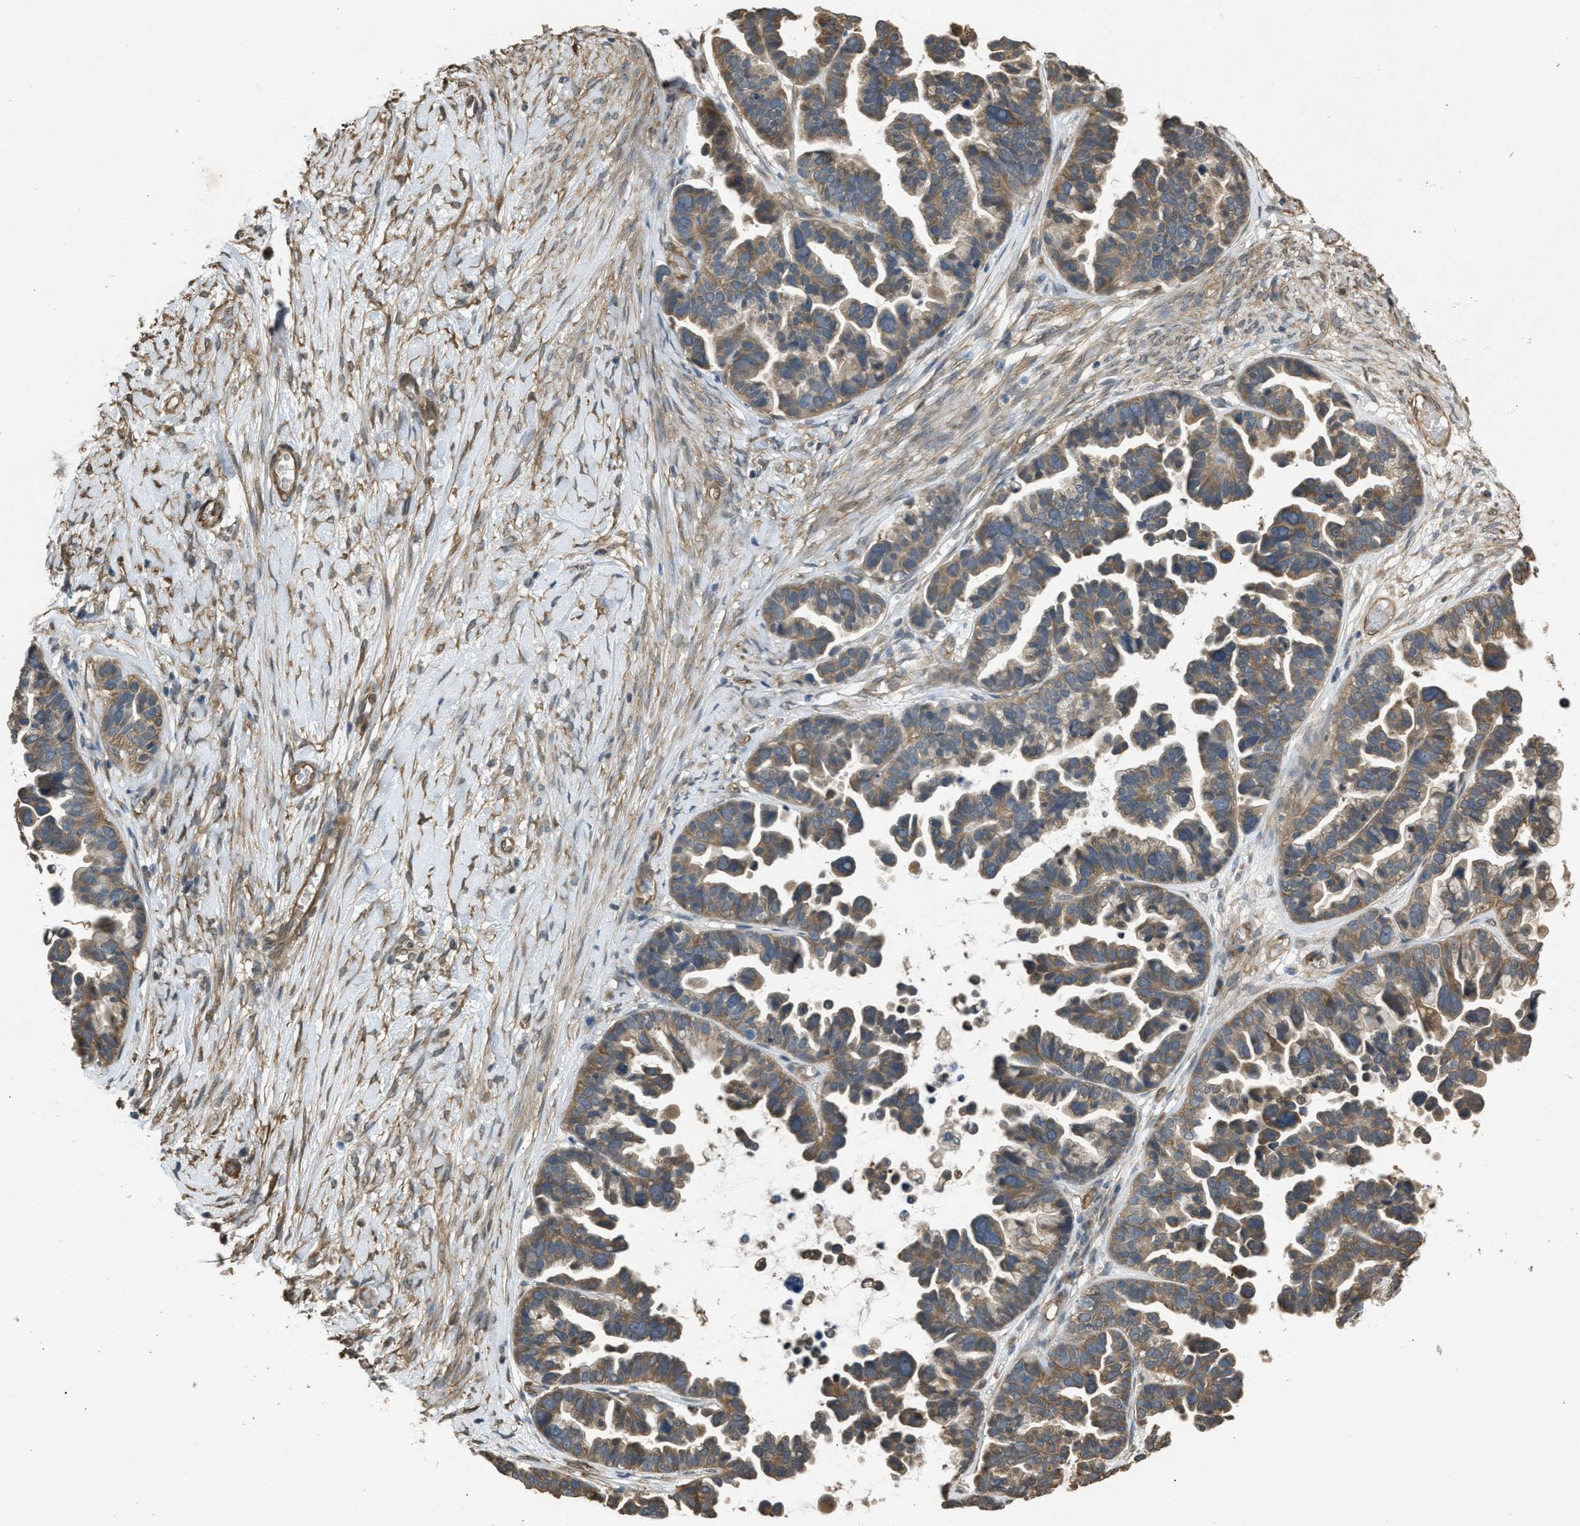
{"staining": {"intensity": "weak", "quantity": ">75%", "location": "cytoplasmic/membranous"}, "tissue": "ovarian cancer", "cell_type": "Tumor cells", "image_type": "cancer", "snomed": [{"axis": "morphology", "description": "Cystadenocarcinoma, serous, NOS"}, {"axis": "topography", "description": "Ovary"}], "caption": "A high-resolution photomicrograph shows immunohistochemistry staining of serous cystadenocarcinoma (ovarian), which displays weak cytoplasmic/membranous expression in approximately >75% of tumor cells. (IHC, brightfield microscopy, high magnification).", "gene": "BAG3", "patient": {"sex": "female", "age": 56}}